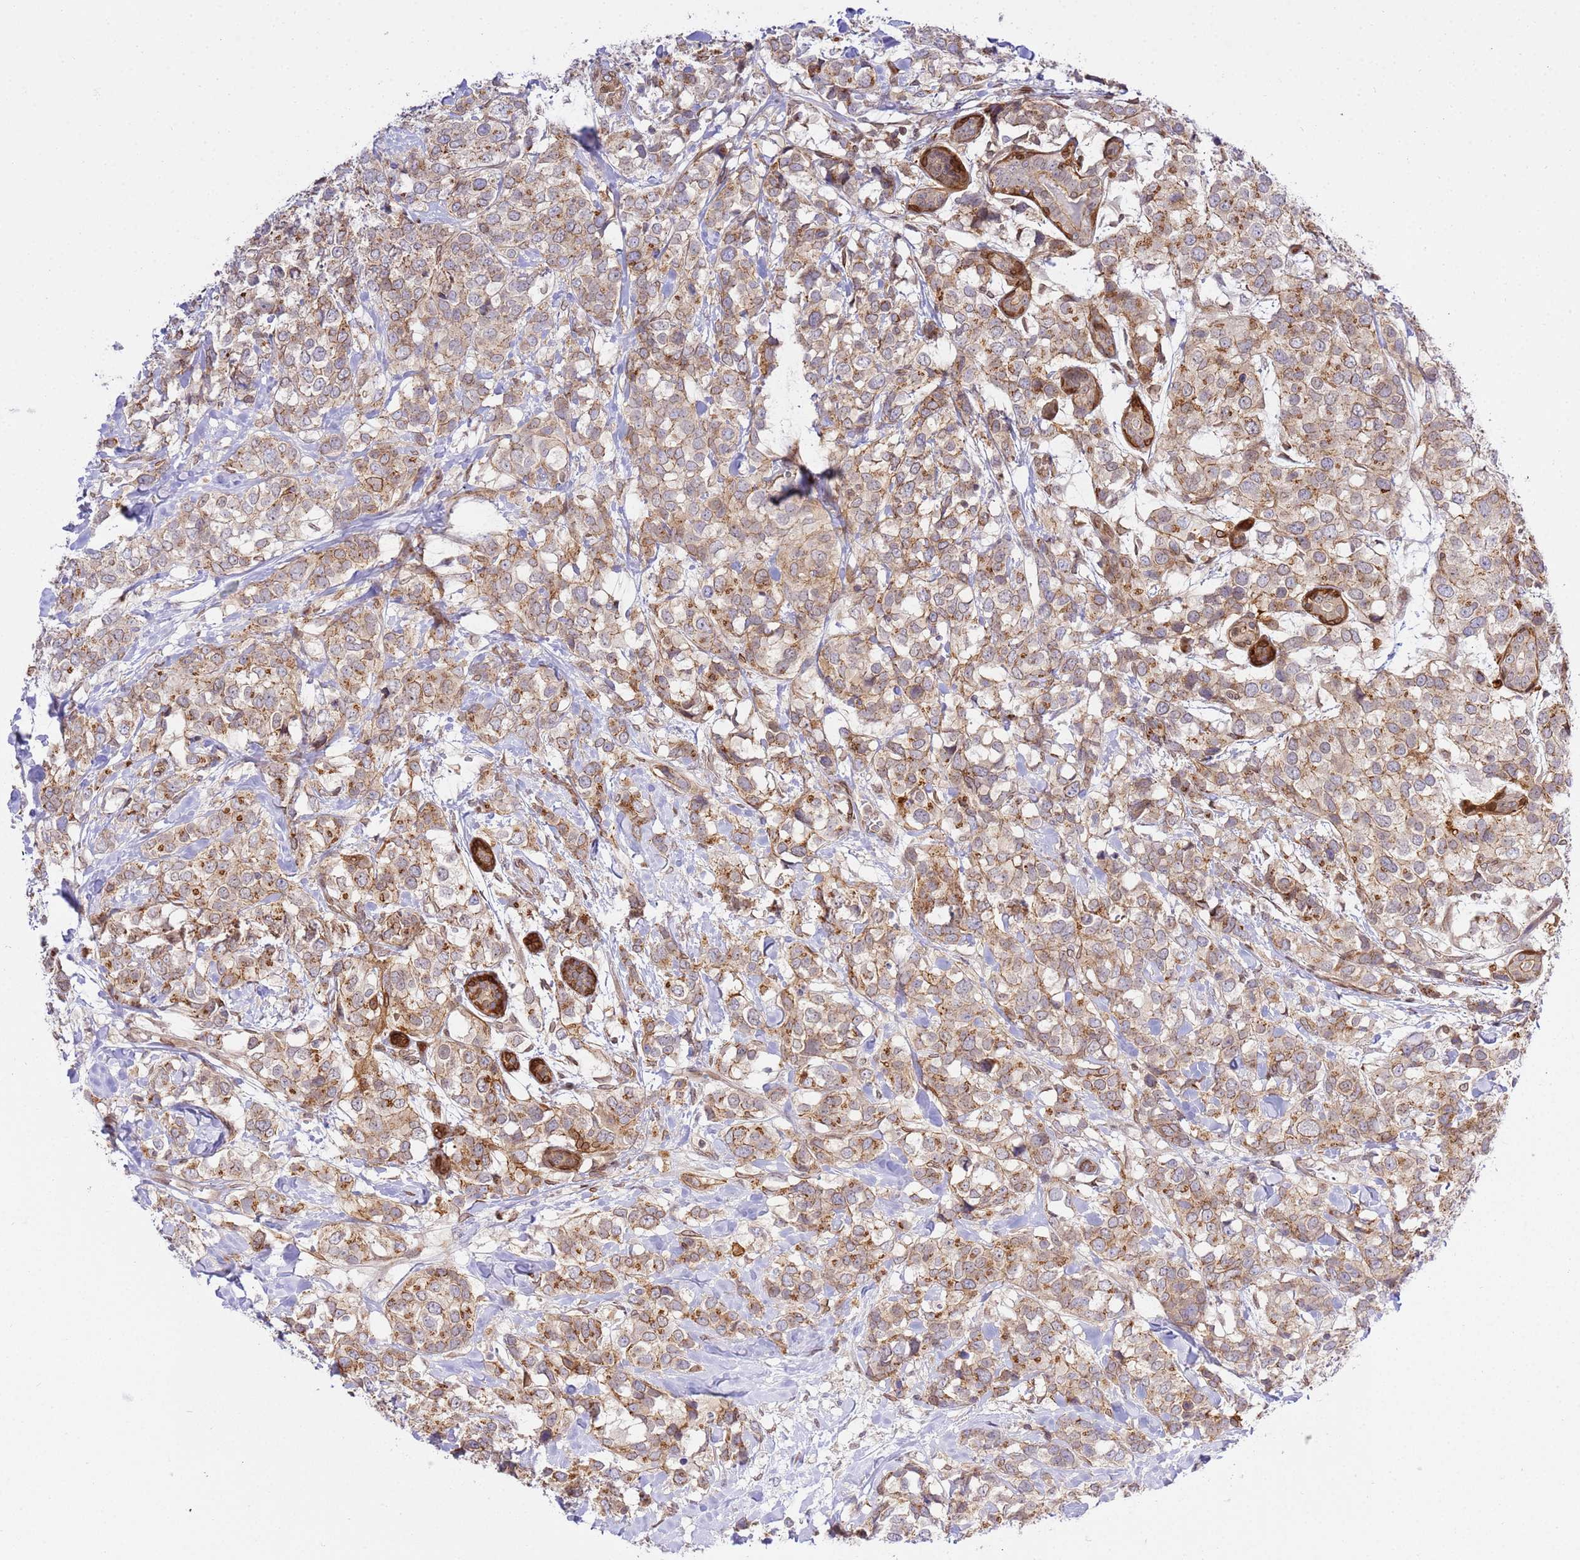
{"staining": {"intensity": "moderate", "quantity": ">75%", "location": "cytoplasmic/membranous"}, "tissue": "breast cancer", "cell_type": "Tumor cells", "image_type": "cancer", "snomed": [{"axis": "morphology", "description": "Lobular carcinoma"}, {"axis": "topography", "description": "Breast"}], "caption": "Breast lobular carcinoma stained with a brown dye demonstrates moderate cytoplasmic/membranous positive positivity in about >75% of tumor cells.", "gene": "TRIM37", "patient": {"sex": "female", "age": 59}}